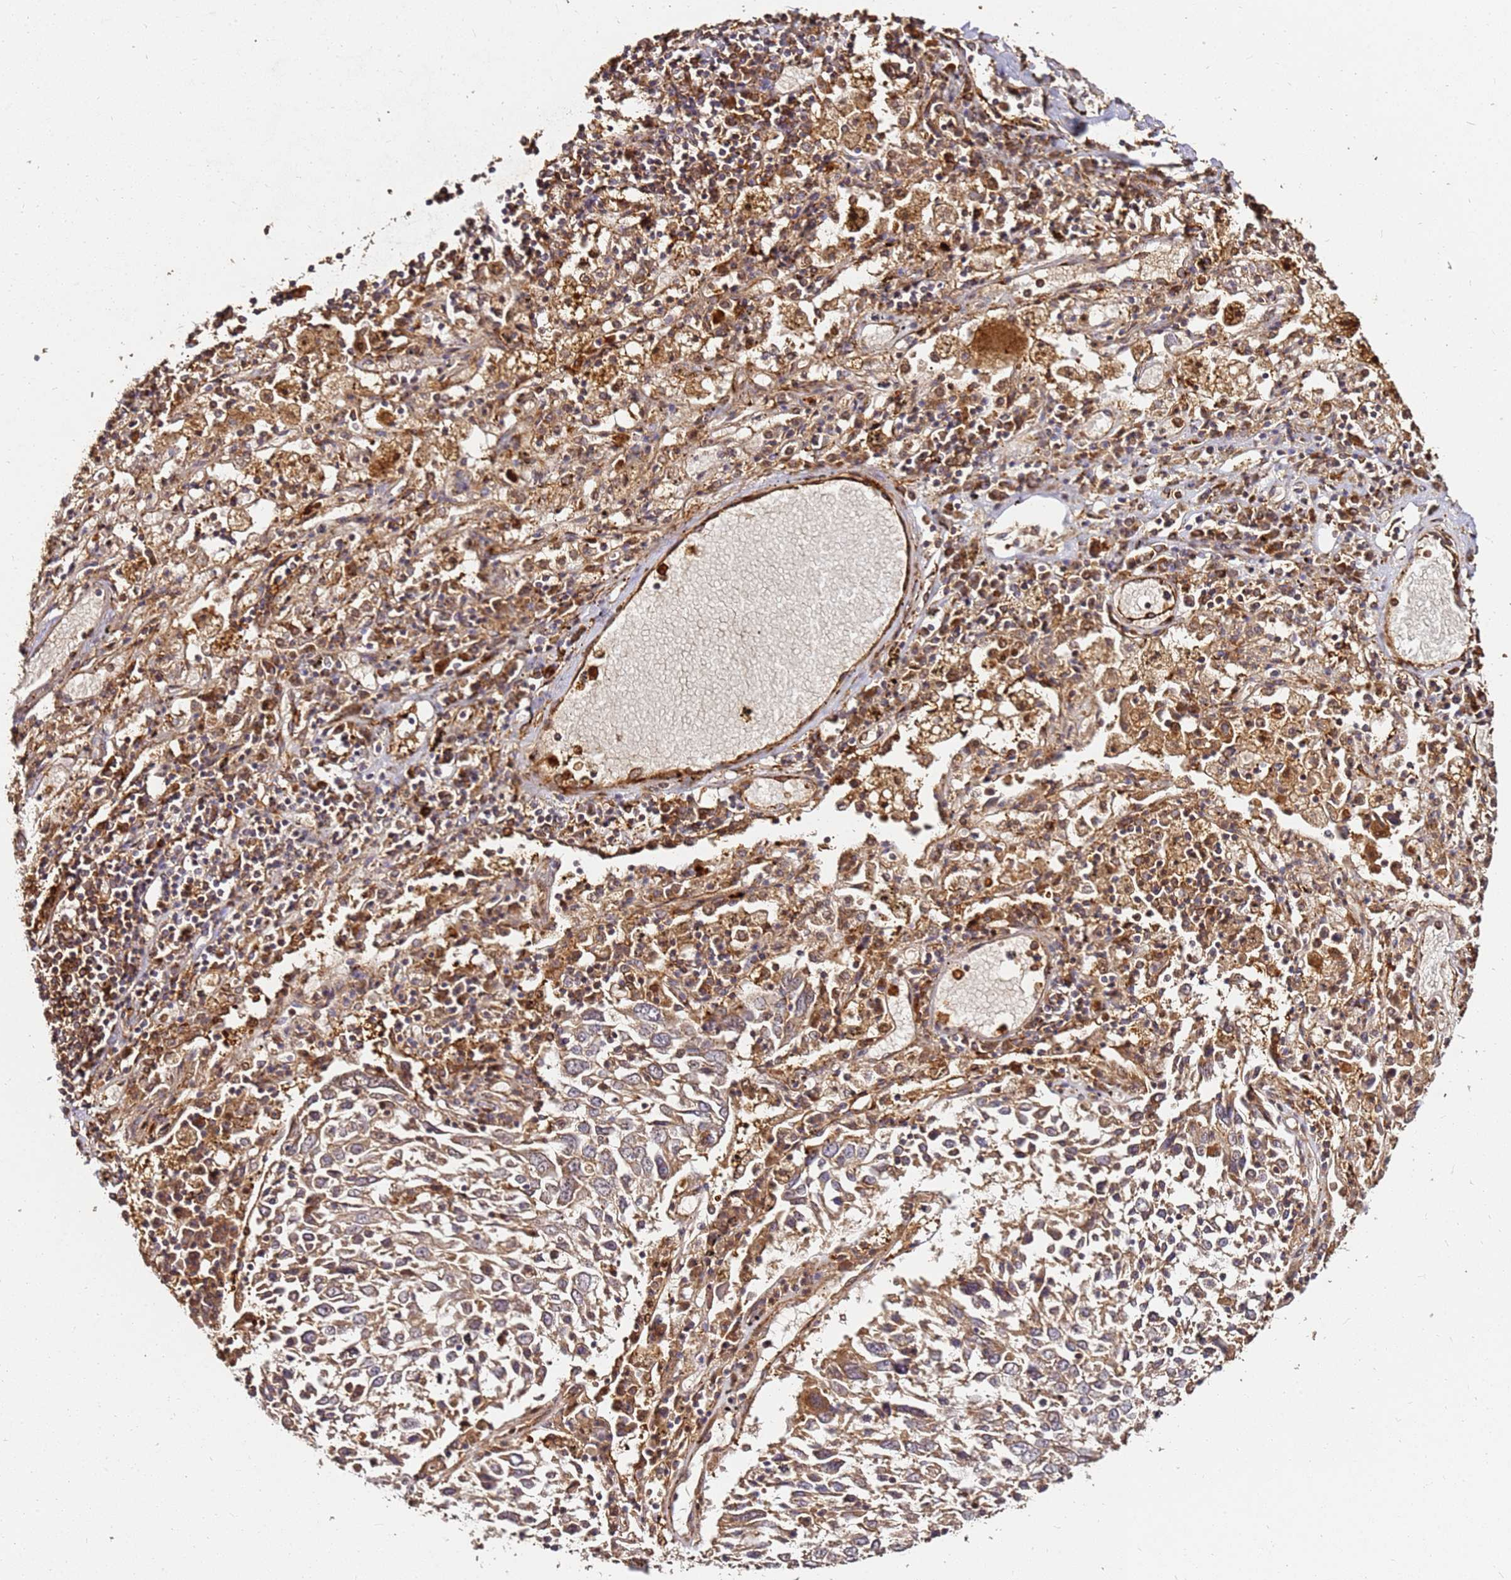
{"staining": {"intensity": "moderate", "quantity": ">75%", "location": "cytoplasmic/membranous"}, "tissue": "lung cancer", "cell_type": "Tumor cells", "image_type": "cancer", "snomed": [{"axis": "morphology", "description": "Squamous cell carcinoma, NOS"}, {"axis": "topography", "description": "Lung"}], "caption": "A brown stain shows moderate cytoplasmic/membranous expression of a protein in human lung cancer tumor cells.", "gene": "DVL3", "patient": {"sex": "male", "age": 65}}